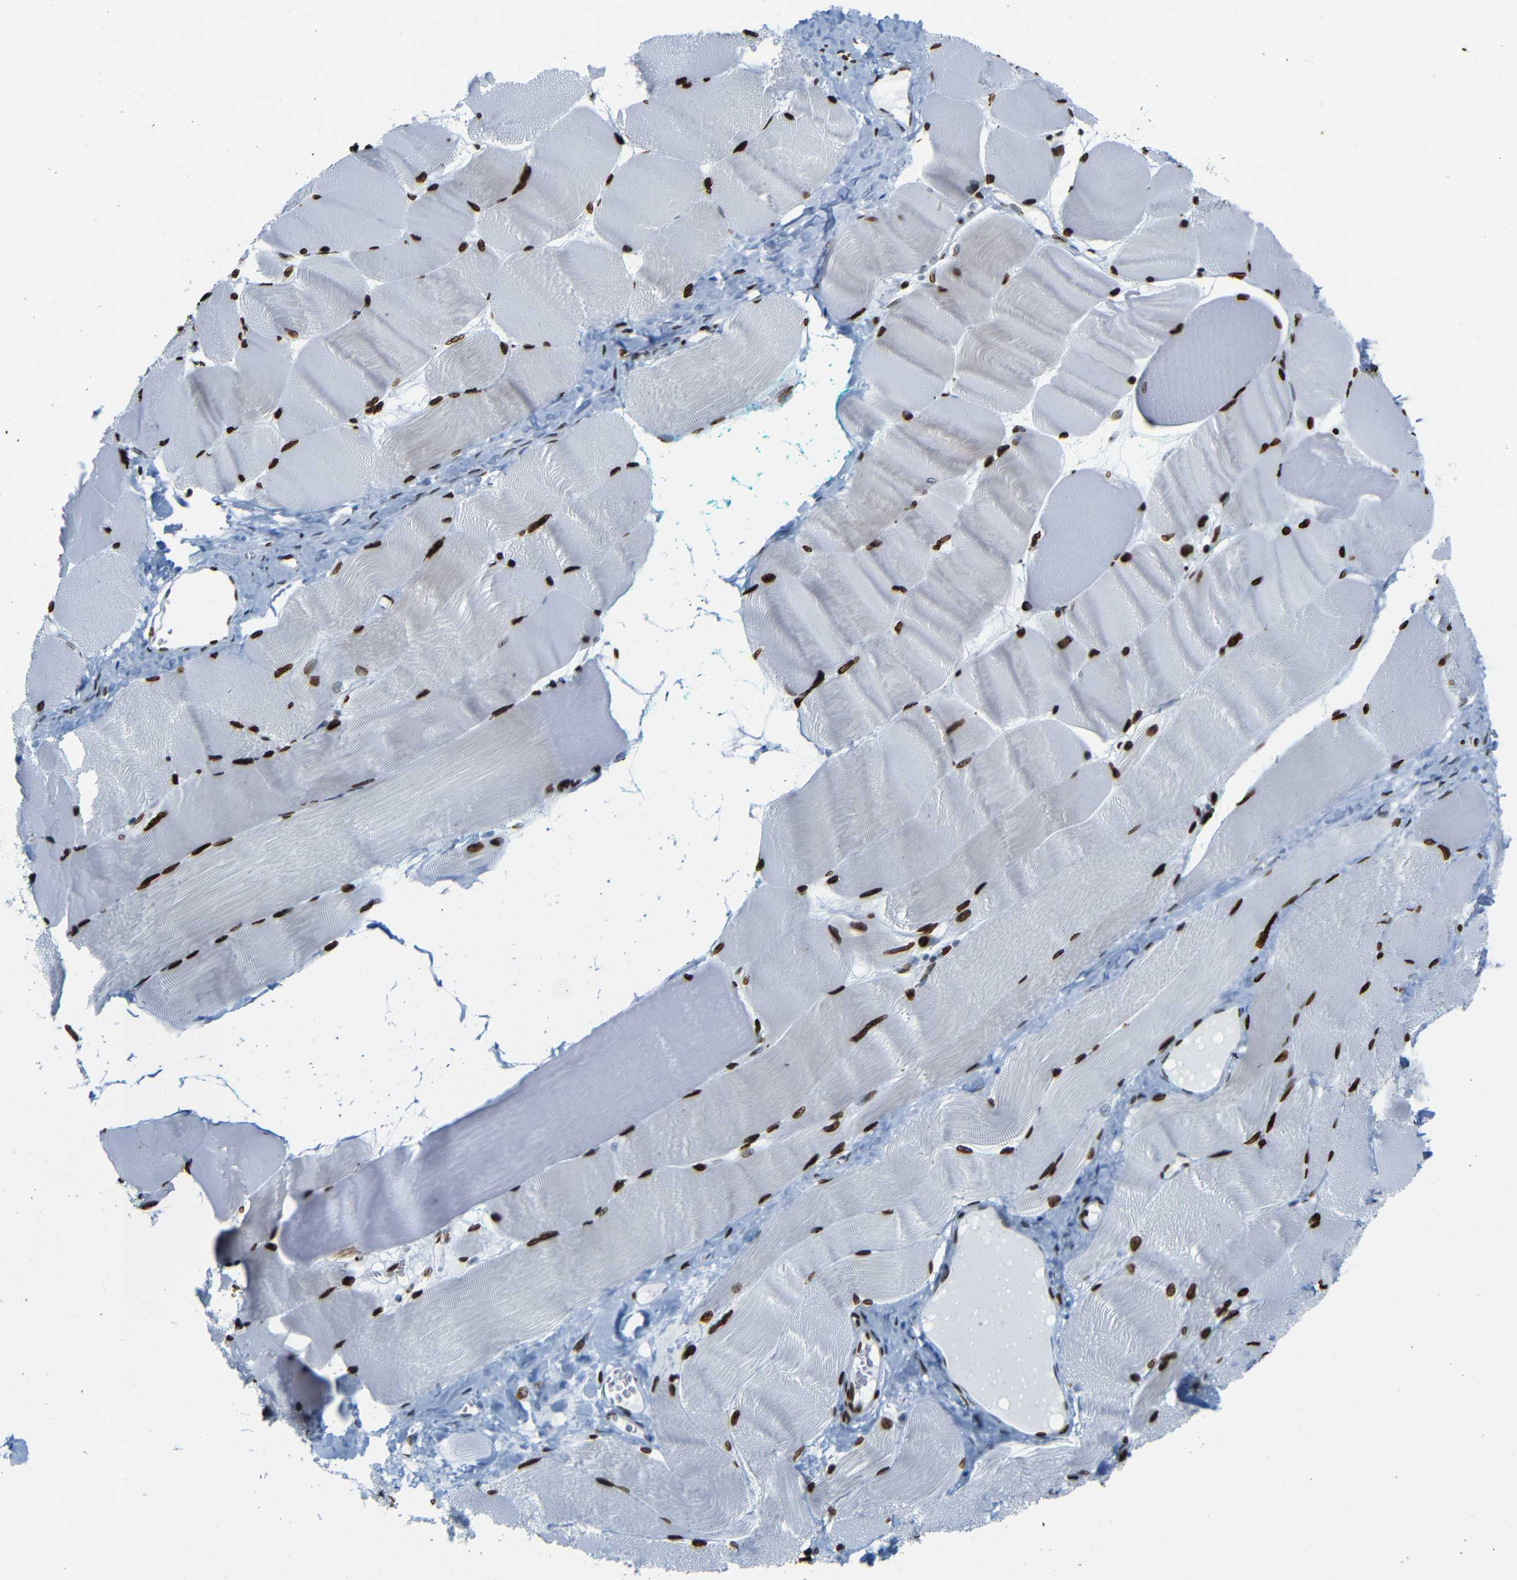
{"staining": {"intensity": "strong", "quantity": ">75%", "location": "nuclear"}, "tissue": "skeletal muscle", "cell_type": "Myocytes", "image_type": "normal", "snomed": [{"axis": "morphology", "description": "Normal tissue, NOS"}, {"axis": "morphology", "description": "Squamous cell carcinoma, NOS"}, {"axis": "topography", "description": "Skeletal muscle"}], "caption": "DAB (3,3'-diaminobenzidine) immunohistochemical staining of benign skeletal muscle displays strong nuclear protein positivity in approximately >75% of myocytes.", "gene": "NPIPB15", "patient": {"sex": "male", "age": 51}}